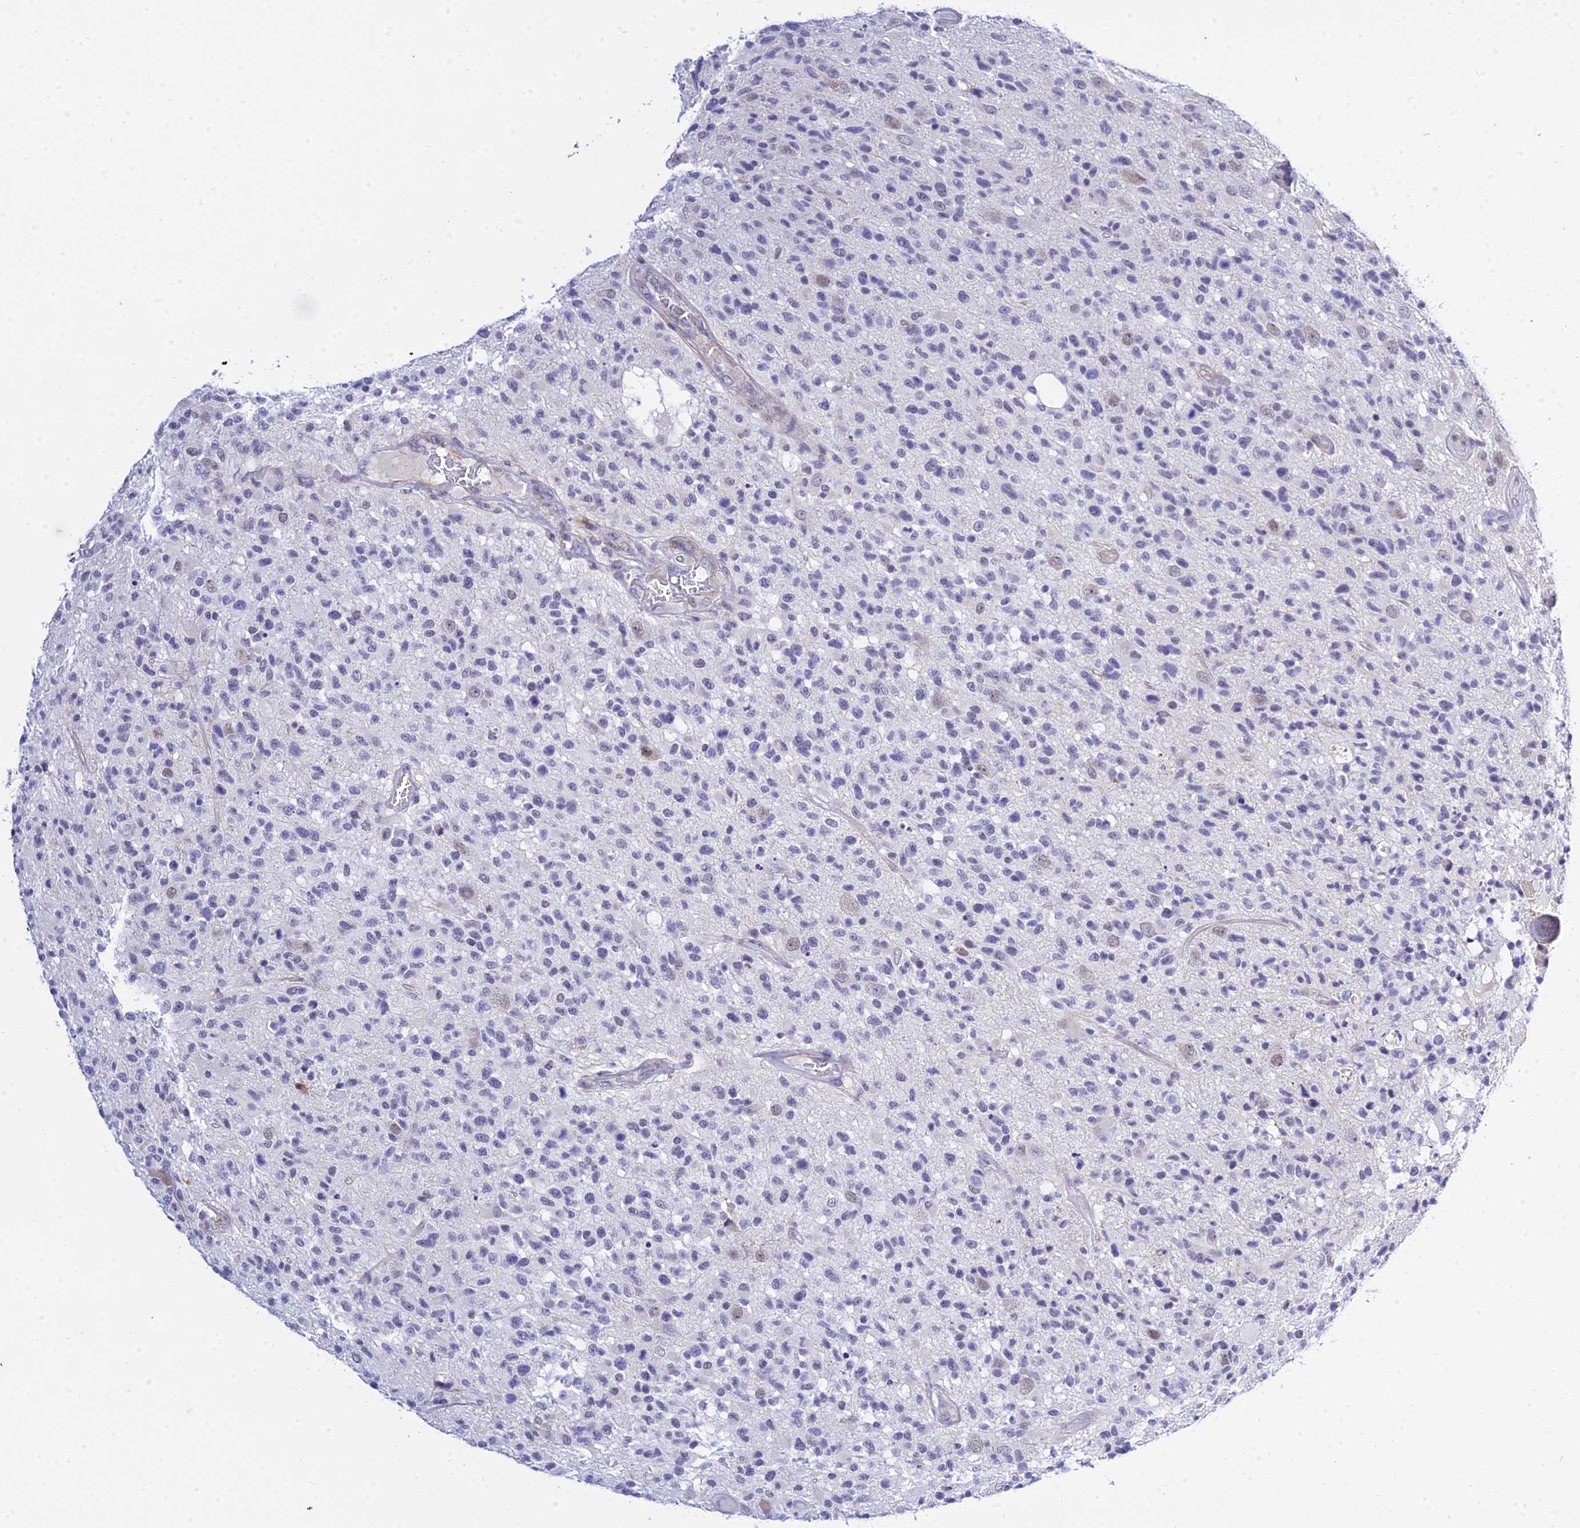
{"staining": {"intensity": "negative", "quantity": "none", "location": "none"}, "tissue": "glioma", "cell_type": "Tumor cells", "image_type": "cancer", "snomed": [{"axis": "morphology", "description": "Glioma, malignant, High grade"}, {"axis": "morphology", "description": "Glioblastoma, NOS"}, {"axis": "topography", "description": "Brain"}], "caption": "The image displays no staining of tumor cells in glioma.", "gene": "ZNF628", "patient": {"sex": "male", "age": 60}}